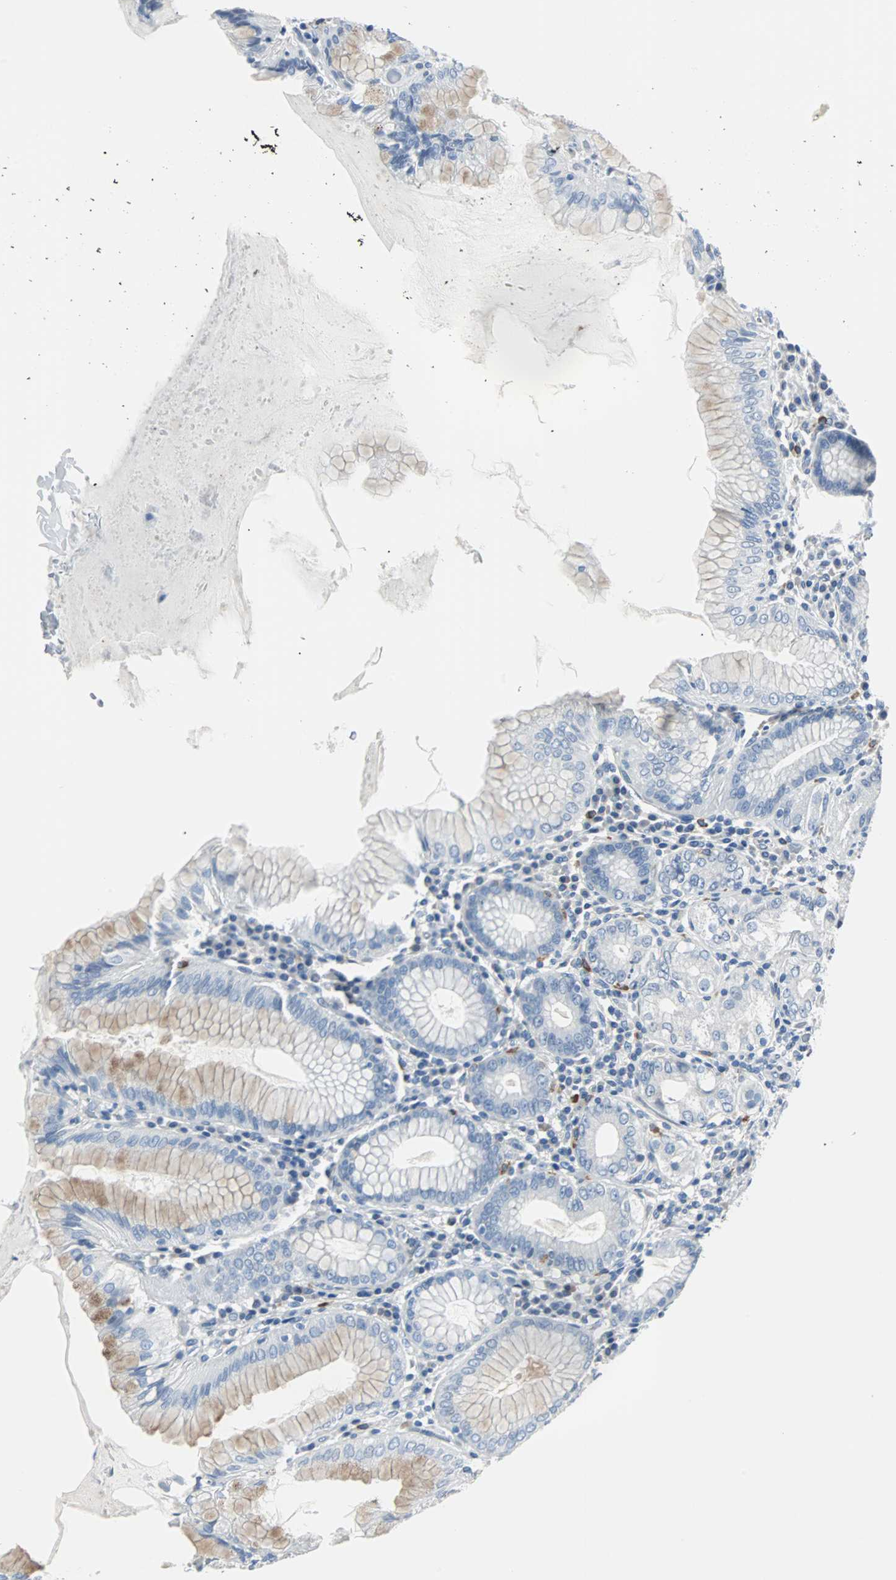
{"staining": {"intensity": "moderate", "quantity": "<25%", "location": "cytoplasmic/membranous"}, "tissue": "stomach", "cell_type": "Glandular cells", "image_type": "normal", "snomed": [{"axis": "morphology", "description": "Normal tissue, NOS"}, {"axis": "topography", "description": "Stomach, lower"}], "caption": "Normal stomach demonstrates moderate cytoplasmic/membranous positivity in approximately <25% of glandular cells.", "gene": "RASA1", "patient": {"sex": "female", "age": 76}}